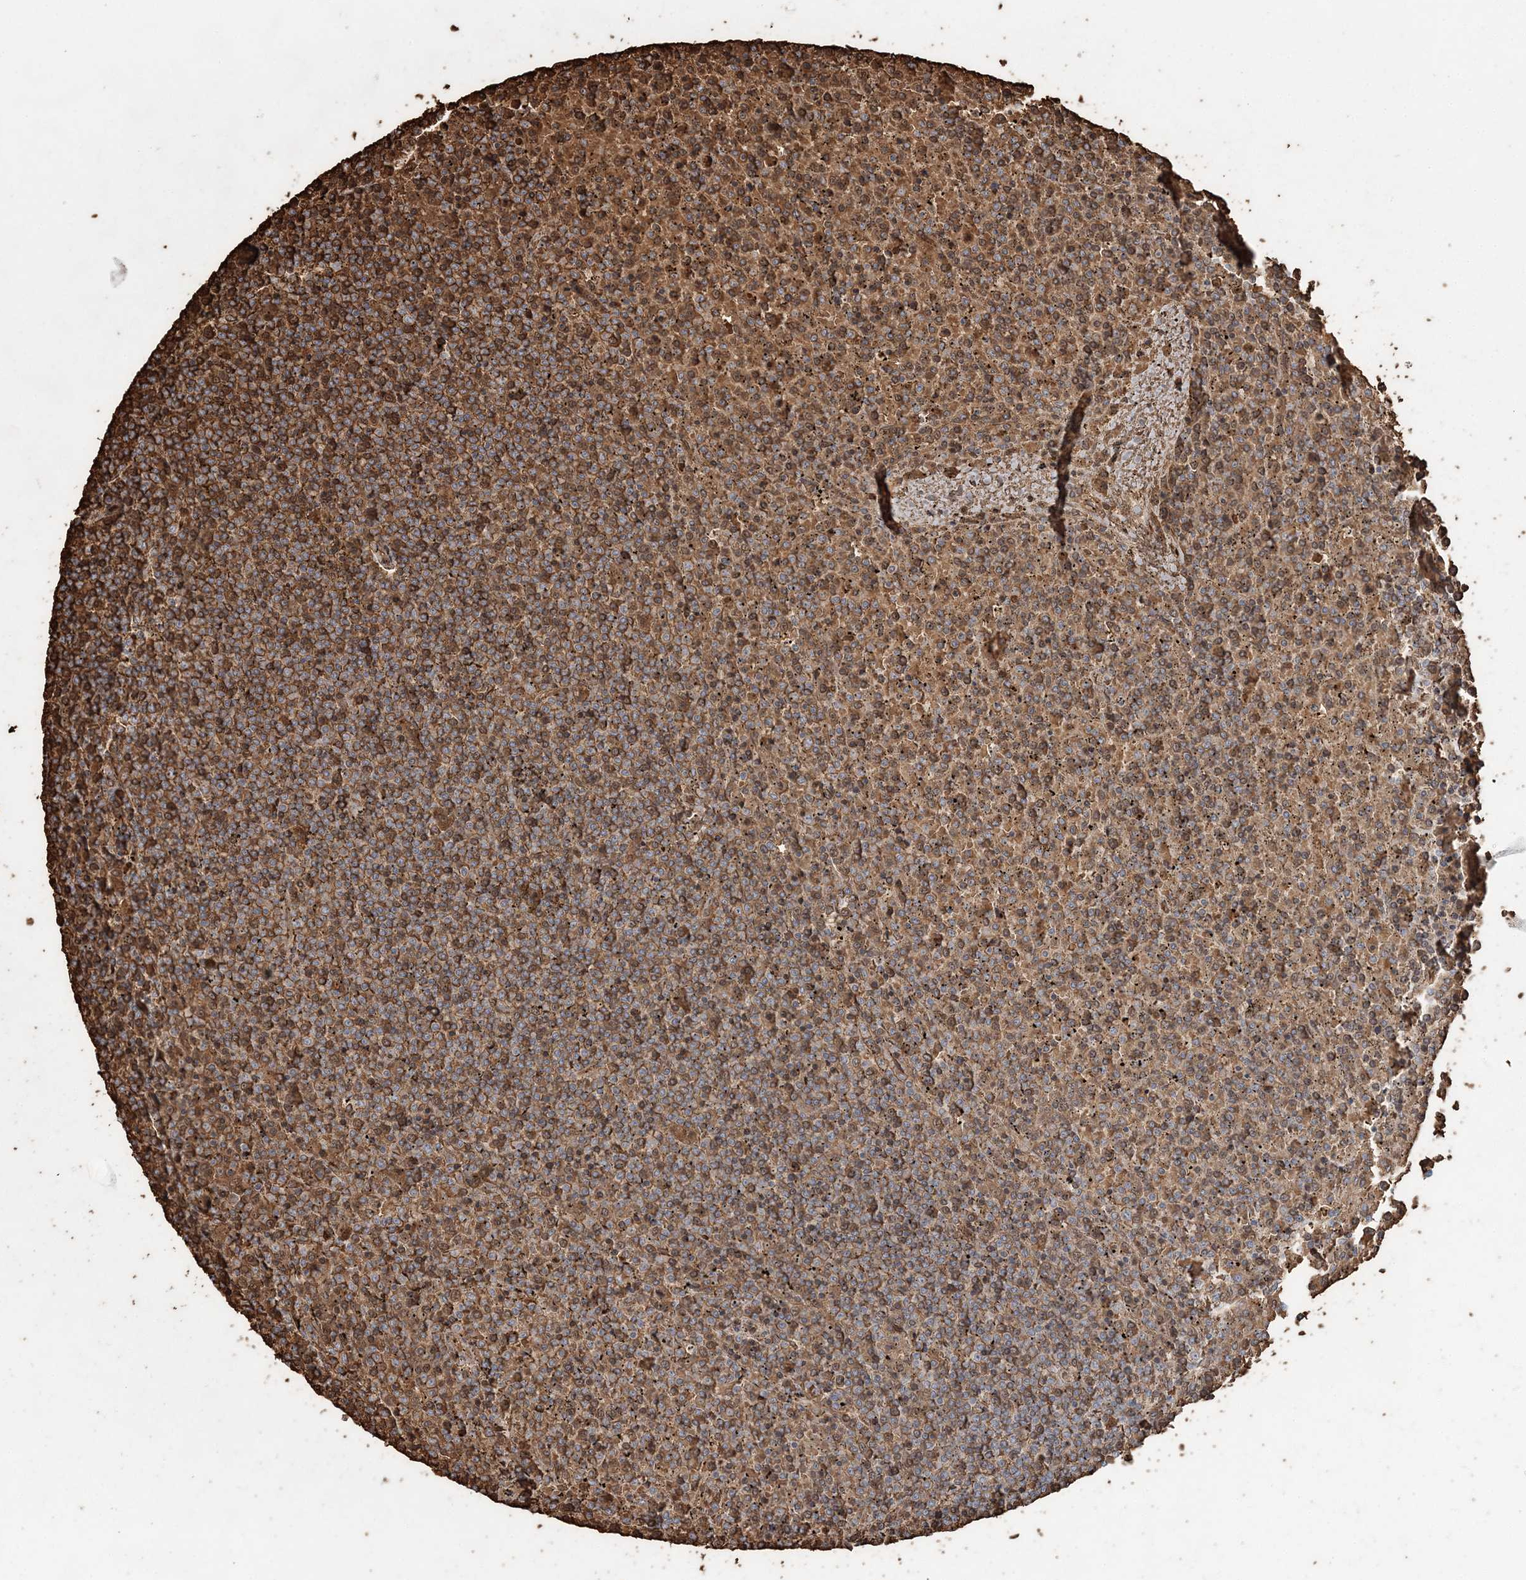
{"staining": {"intensity": "moderate", "quantity": ">75%", "location": "cytoplasmic/membranous"}, "tissue": "lymphoma", "cell_type": "Tumor cells", "image_type": "cancer", "snomed": [{"axis": "morphology", "description": "Malignant lymphoma, non-Hodgkin's type, Low grade"}, {"axis": "topography", "description": "Spleen"}], "caption": "IHC micrograph of malignant lymphoma, non-Hodgkin's type (low-grade) stained for a protein (brown), which shows medium levels of moderate cytoplasmic/membranous expression in about >75% of tumor cells.", "gene": "SERINC1", "patient": {"sex": "female", "age": 19}}